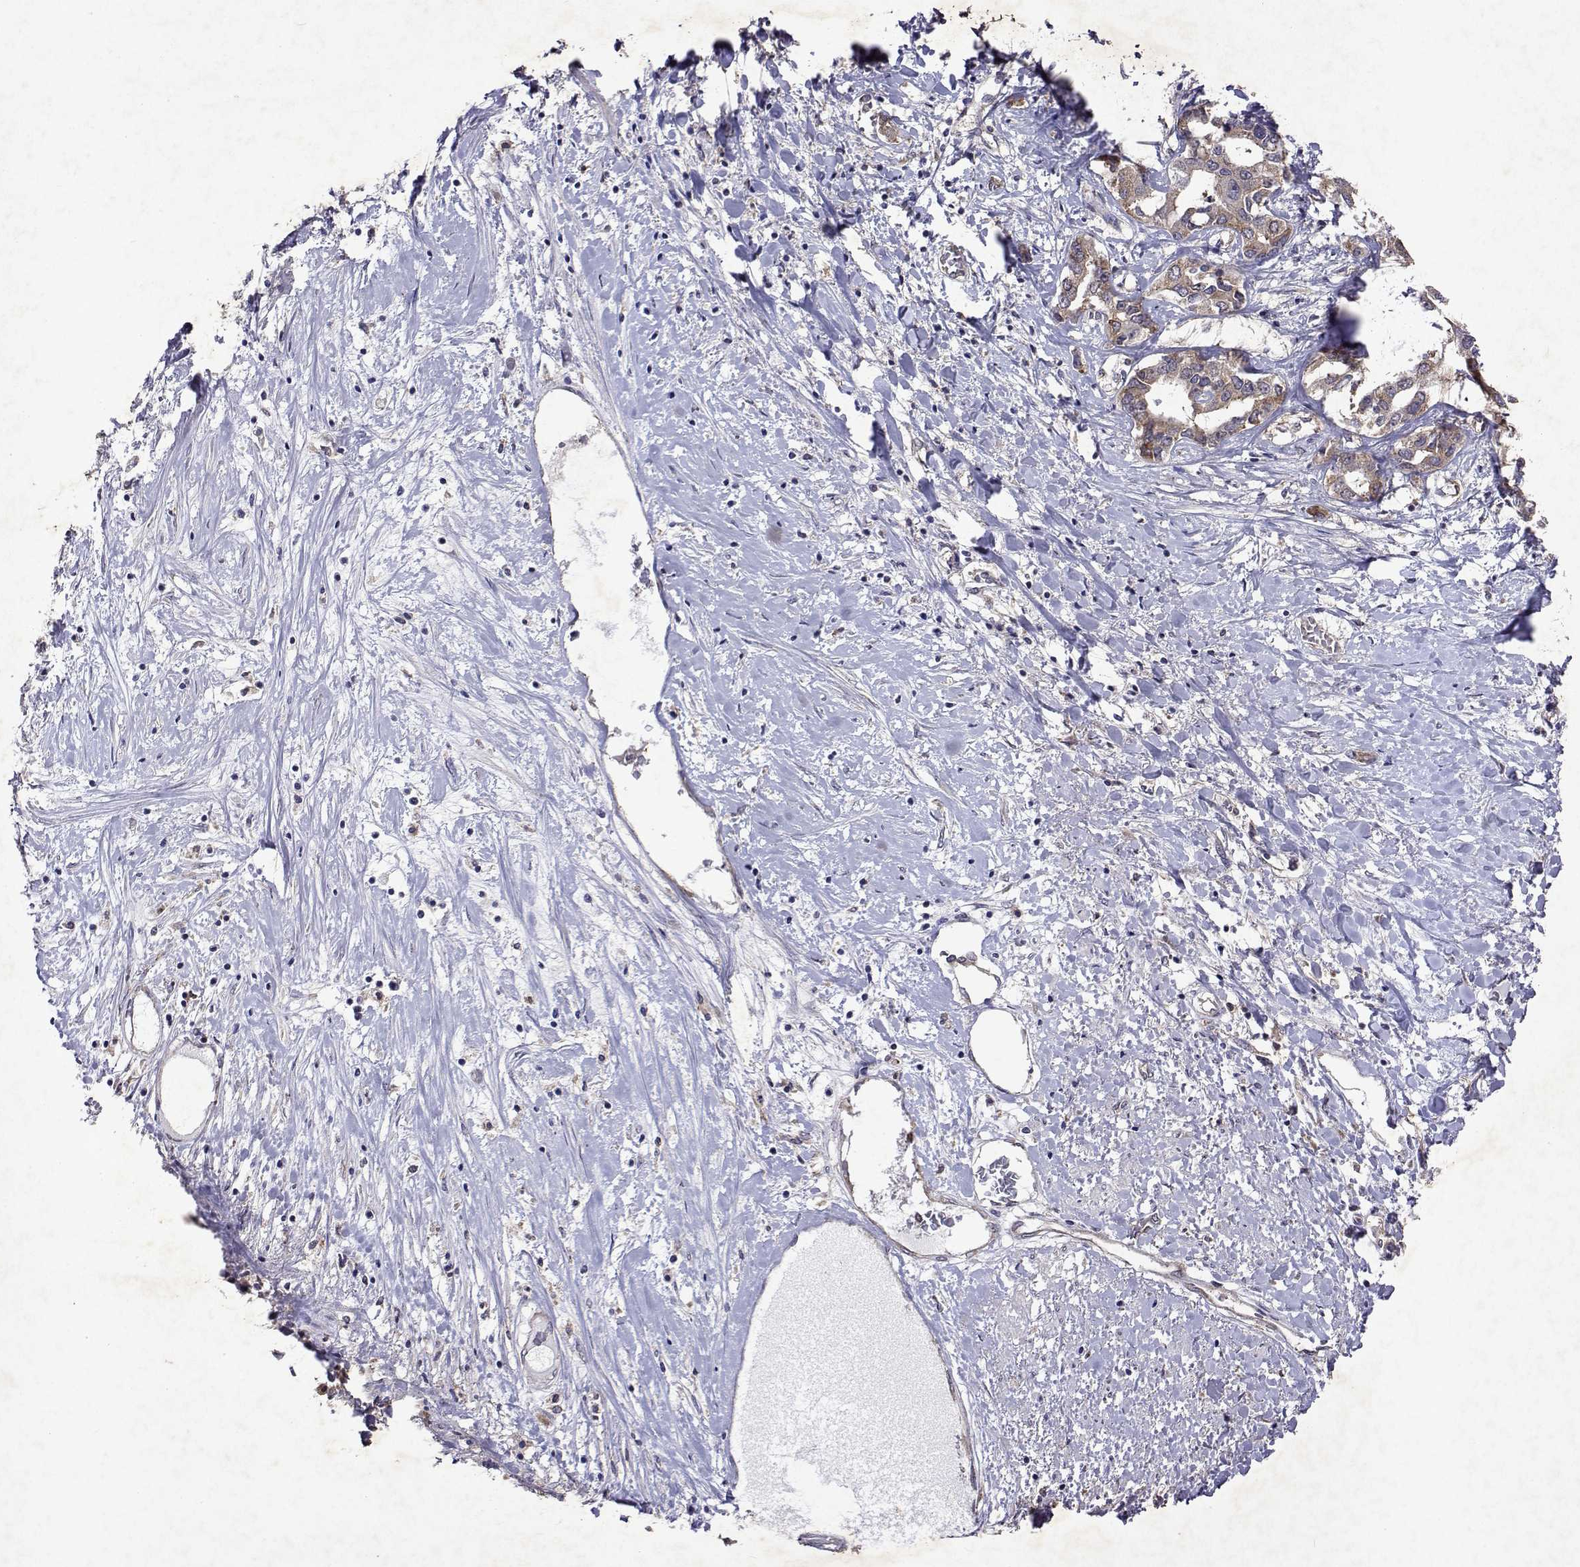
{"staining": {"intensity": "weak", "quantity": ">75%", "location": "cytoplasmic/membranous"}, "tissue": "liver cancer", "cell_type": "Tumor cells", "image_type": "cancer", "snomed": [{"axis": "morphology", "description": "Cholangiocarcinoma"}, {"axis": "topography", "description": "Liver"}], "caption": "High-magnification brightfield microscopy of liver cancer (cholangiocarcinoma) stained with DAB (brown) and counterstained with hematoxylin (blue). tumor cells exhibit weak cytoplasmic/membranous staining is identified in about>75% of cells.", "gene": "TARBP2", "patient": {"sex": "male", "age": 59}}